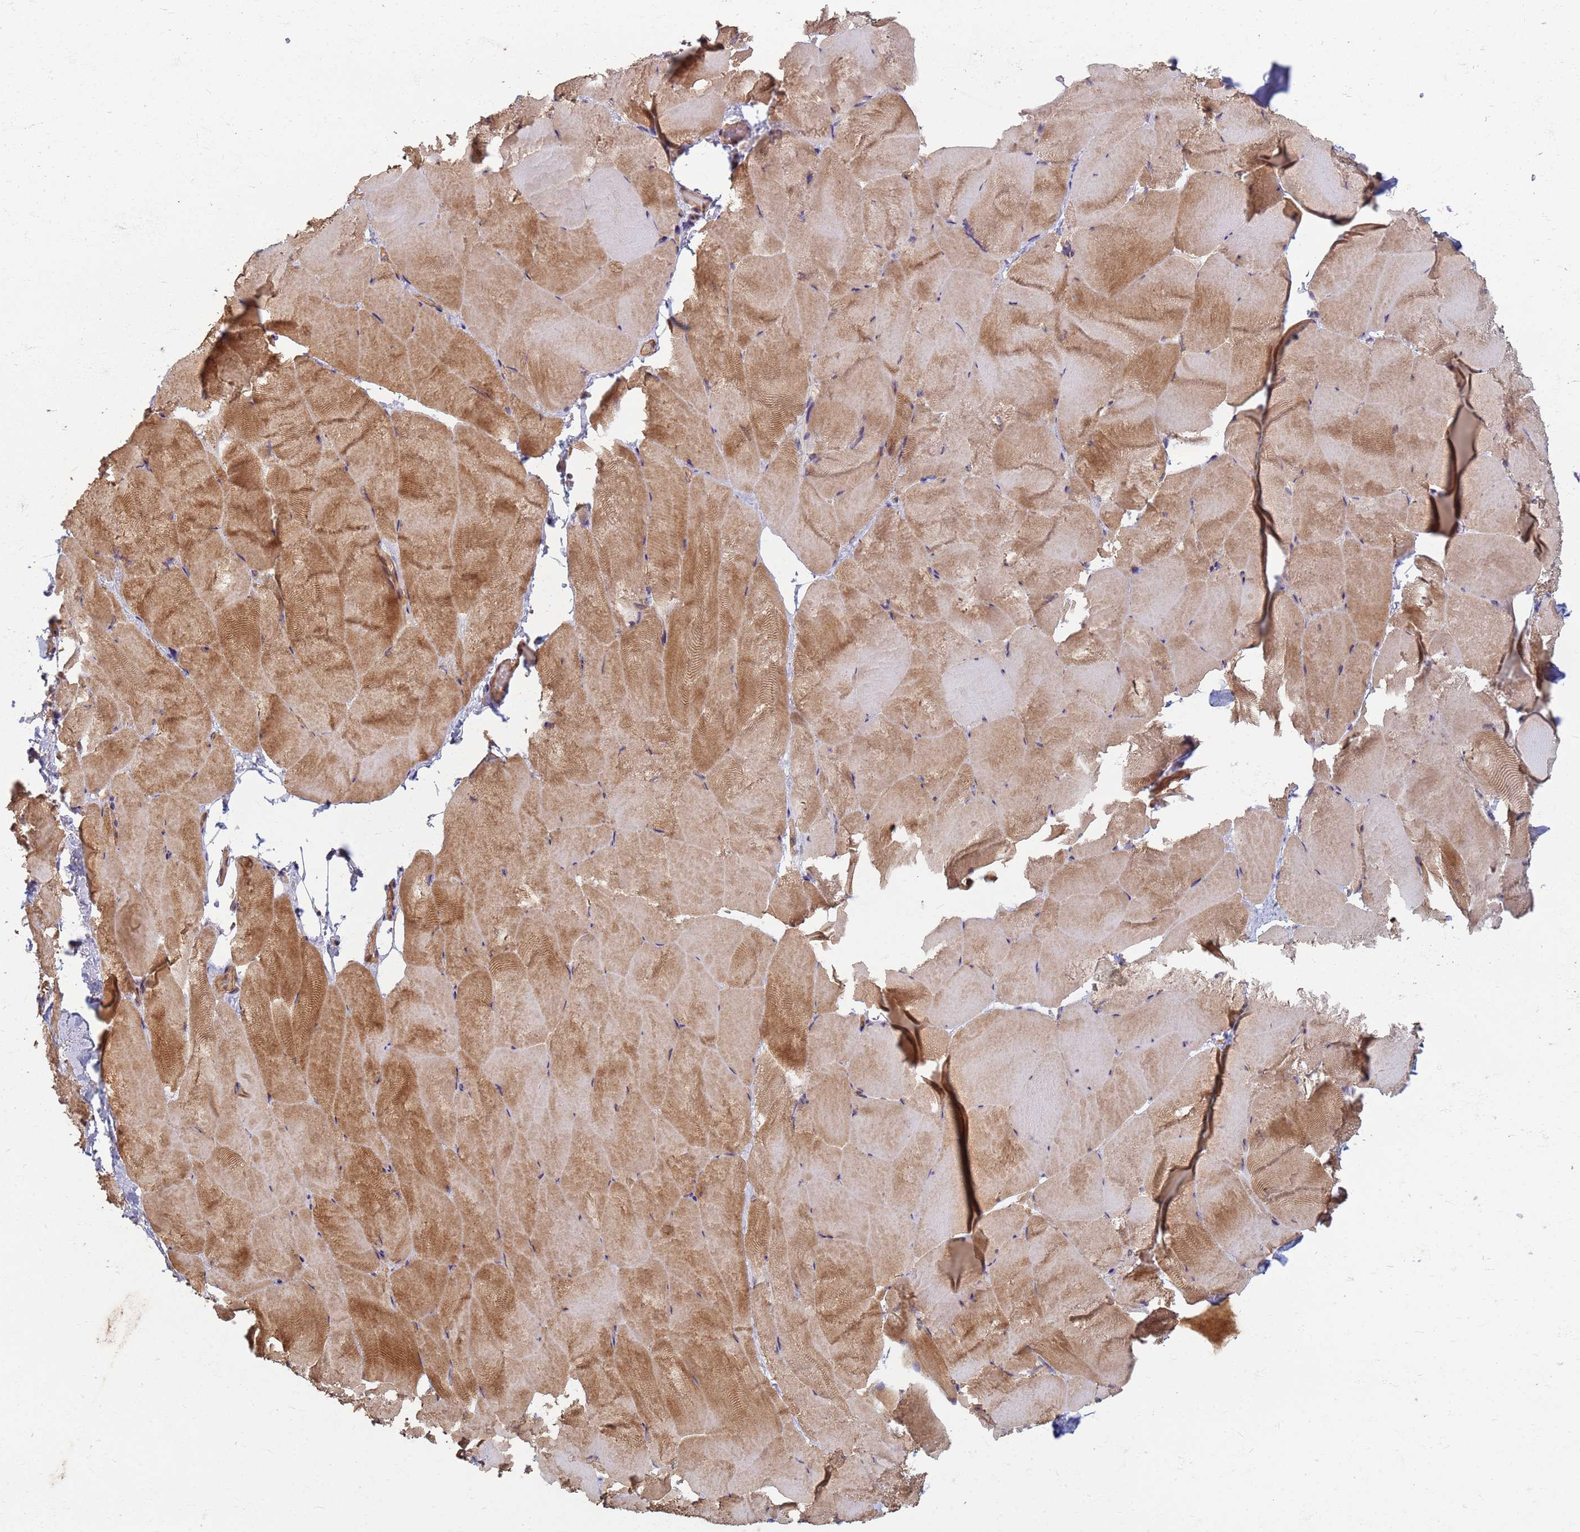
{"staining": {"intensity": "moderate", "quantity": ">75%", "location": "cytoplasmic/membranous"}, "tissue": "skeletal muscle", "cell_type": "Myocytes", "image_type": "normal", "snomed": [{"axis": "morphology", "description": "Normal tissue, NOS"}, {"axis": "topography", "description": "Skeletal muscle"}], "caption": "Human skeletal muscle stained for a protein (brown) demonstrates moderate cytoplasmic/membranous positive staining in about >75% of myocytes.", "gene": "ITGB4", "patient": {"sex": "female", "age": 64}}